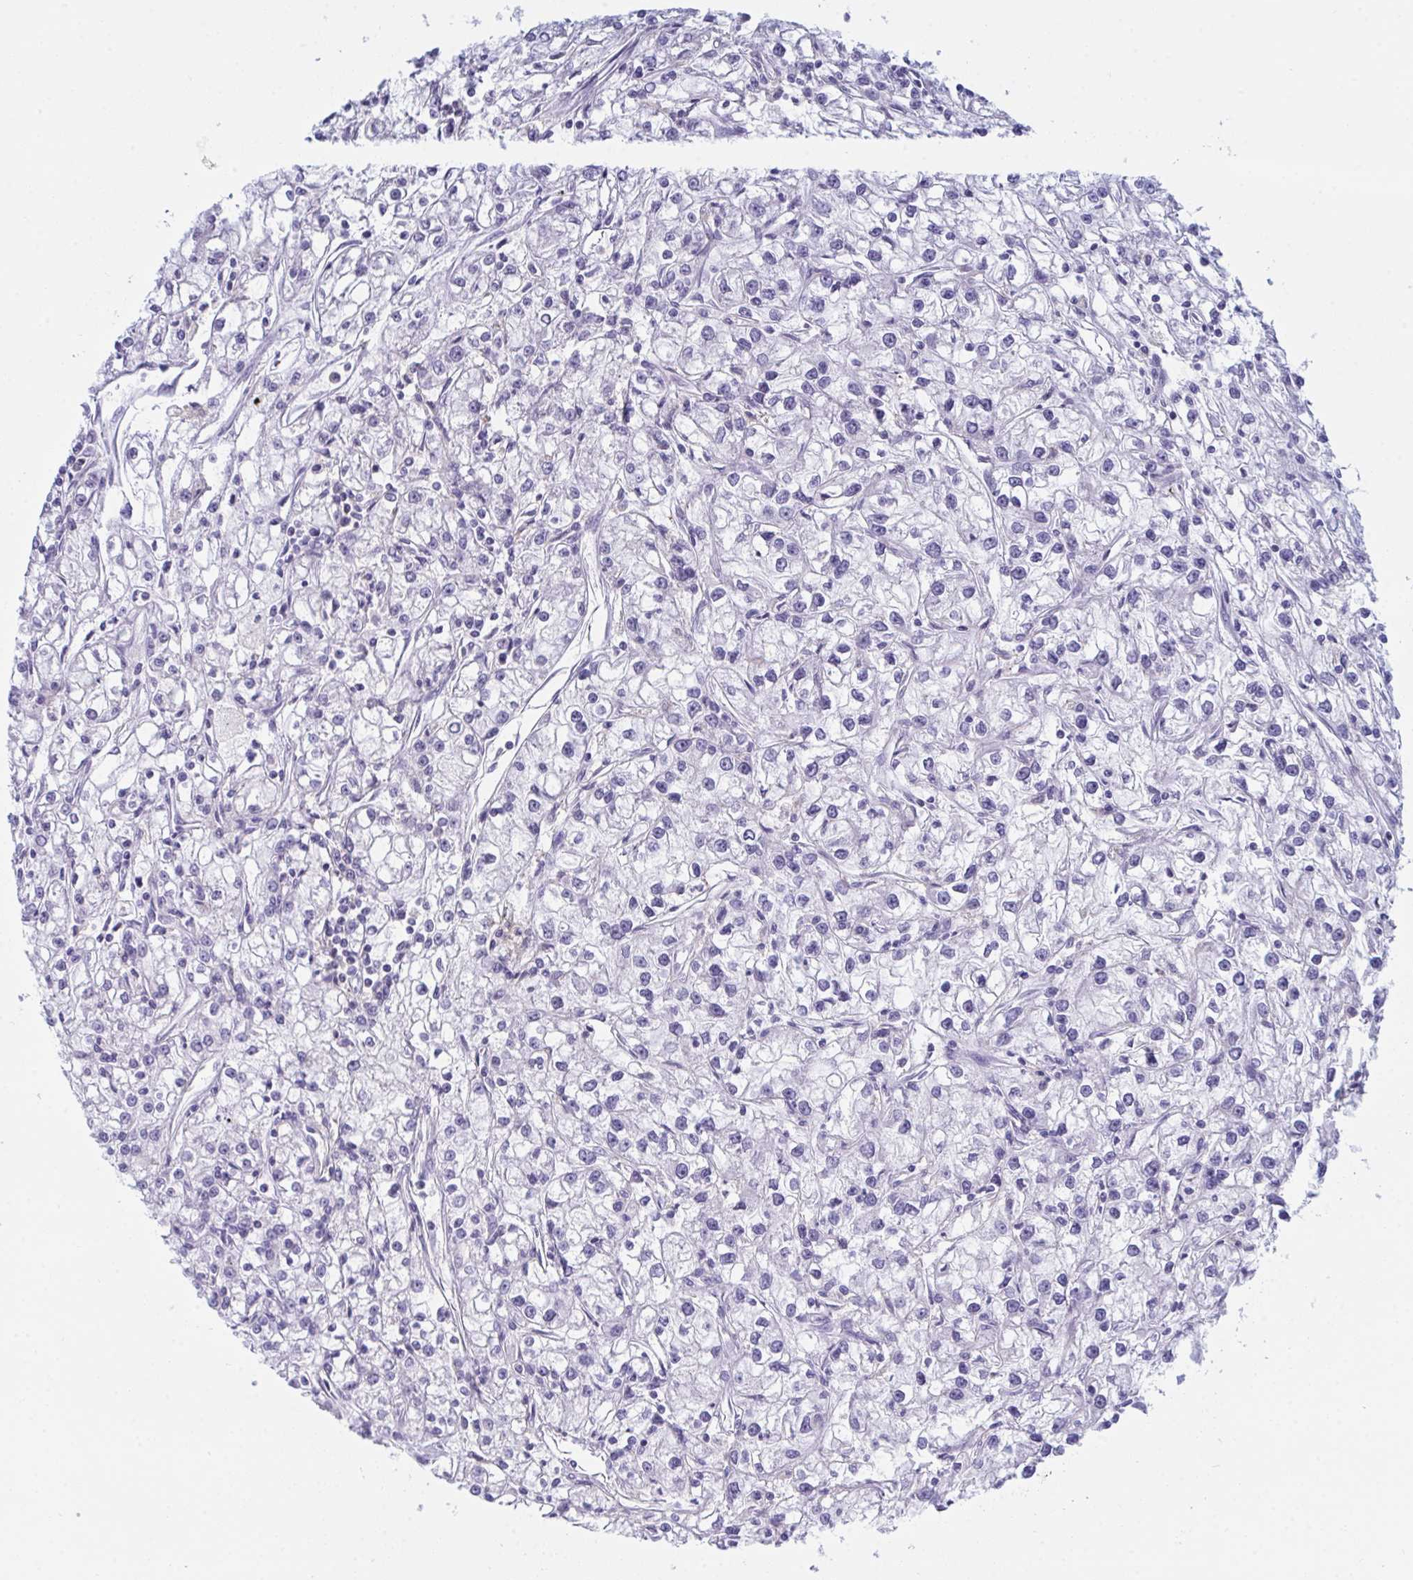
{"staining": {"intensity": "negative", "quantity": "none", "location": "none"}, "tissue": "renal cancer", "cell_type": "Tumor cells", "image_type": "cancer", "snomed": [{"axis": "morphology", "description": "Adenocarcinoma, NOS"}, {"axis": "topography", "description": "Kidney"}], "caption": "This is an immunohistochemistry (IHC) micrograph of renal cancer (adenocarcinoma). There is no positivity in tumor cells.", "gene": "MYO1F", "patient": {"sex": "female", "age": 59}}